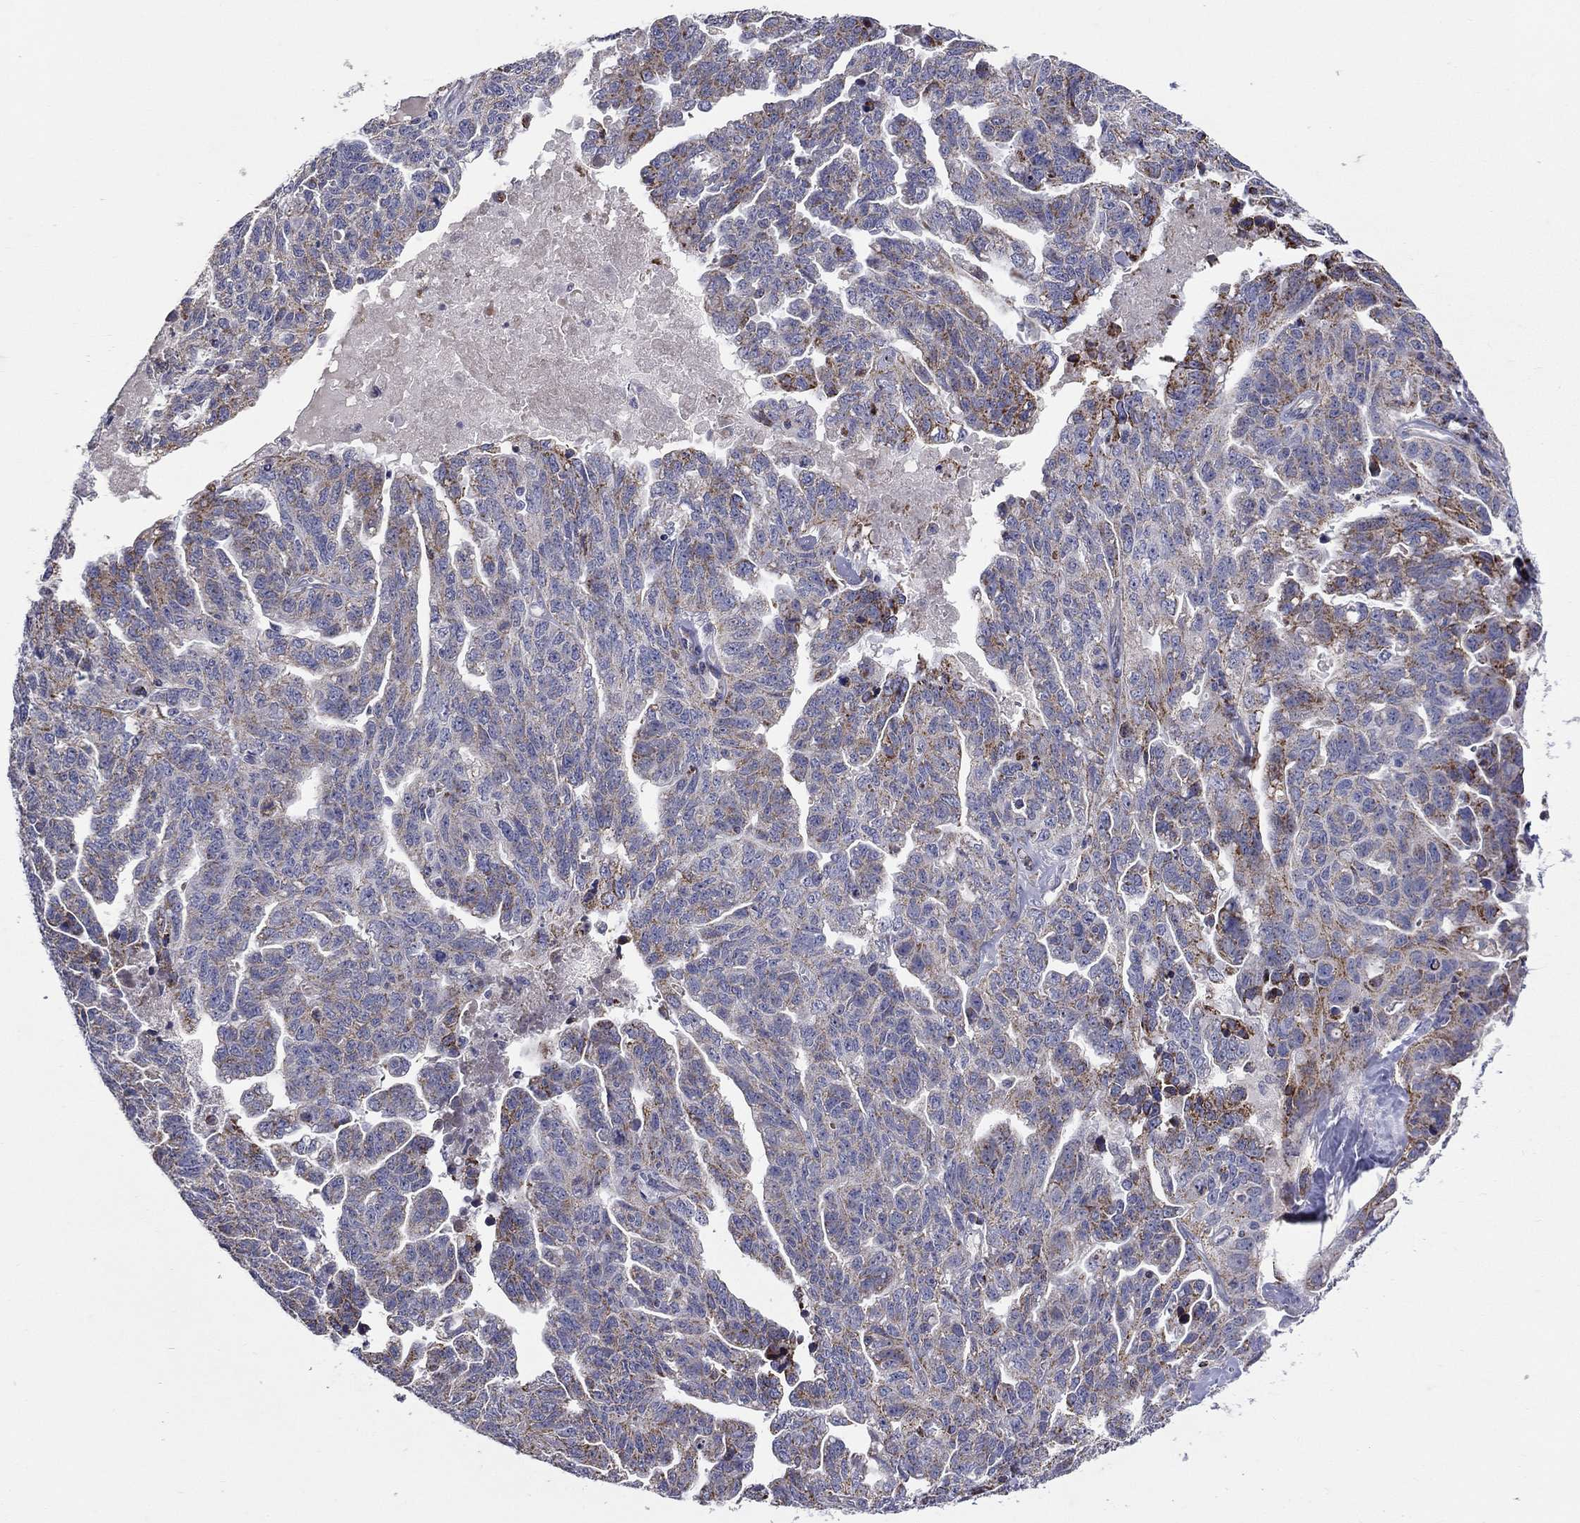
{"staining": {"intensity": "strong", "quantity": "<25%", "location": "cytoplasmic/membranous"}, "tissue": "ovarian cancer", "cell_type": "Tumor cells", "image_type": "cancer", "snomed": [{"axis": "morphology", "description": "Cystadenocarcinoma, serous, NOS"}, {"axis": "topography", "description": "Ovary"}], "caption": "Immunohistochemistry (IHC) photomicrograph of serous cystadenocarcinoma (ovarian) stained for a protein (brown), which displays medium levels of strong cytoplasmic/membranous positivity in approximately <25% of tumor cells.", "gene": "HMX2", "patient": {"sex": "female", "age": 71}}